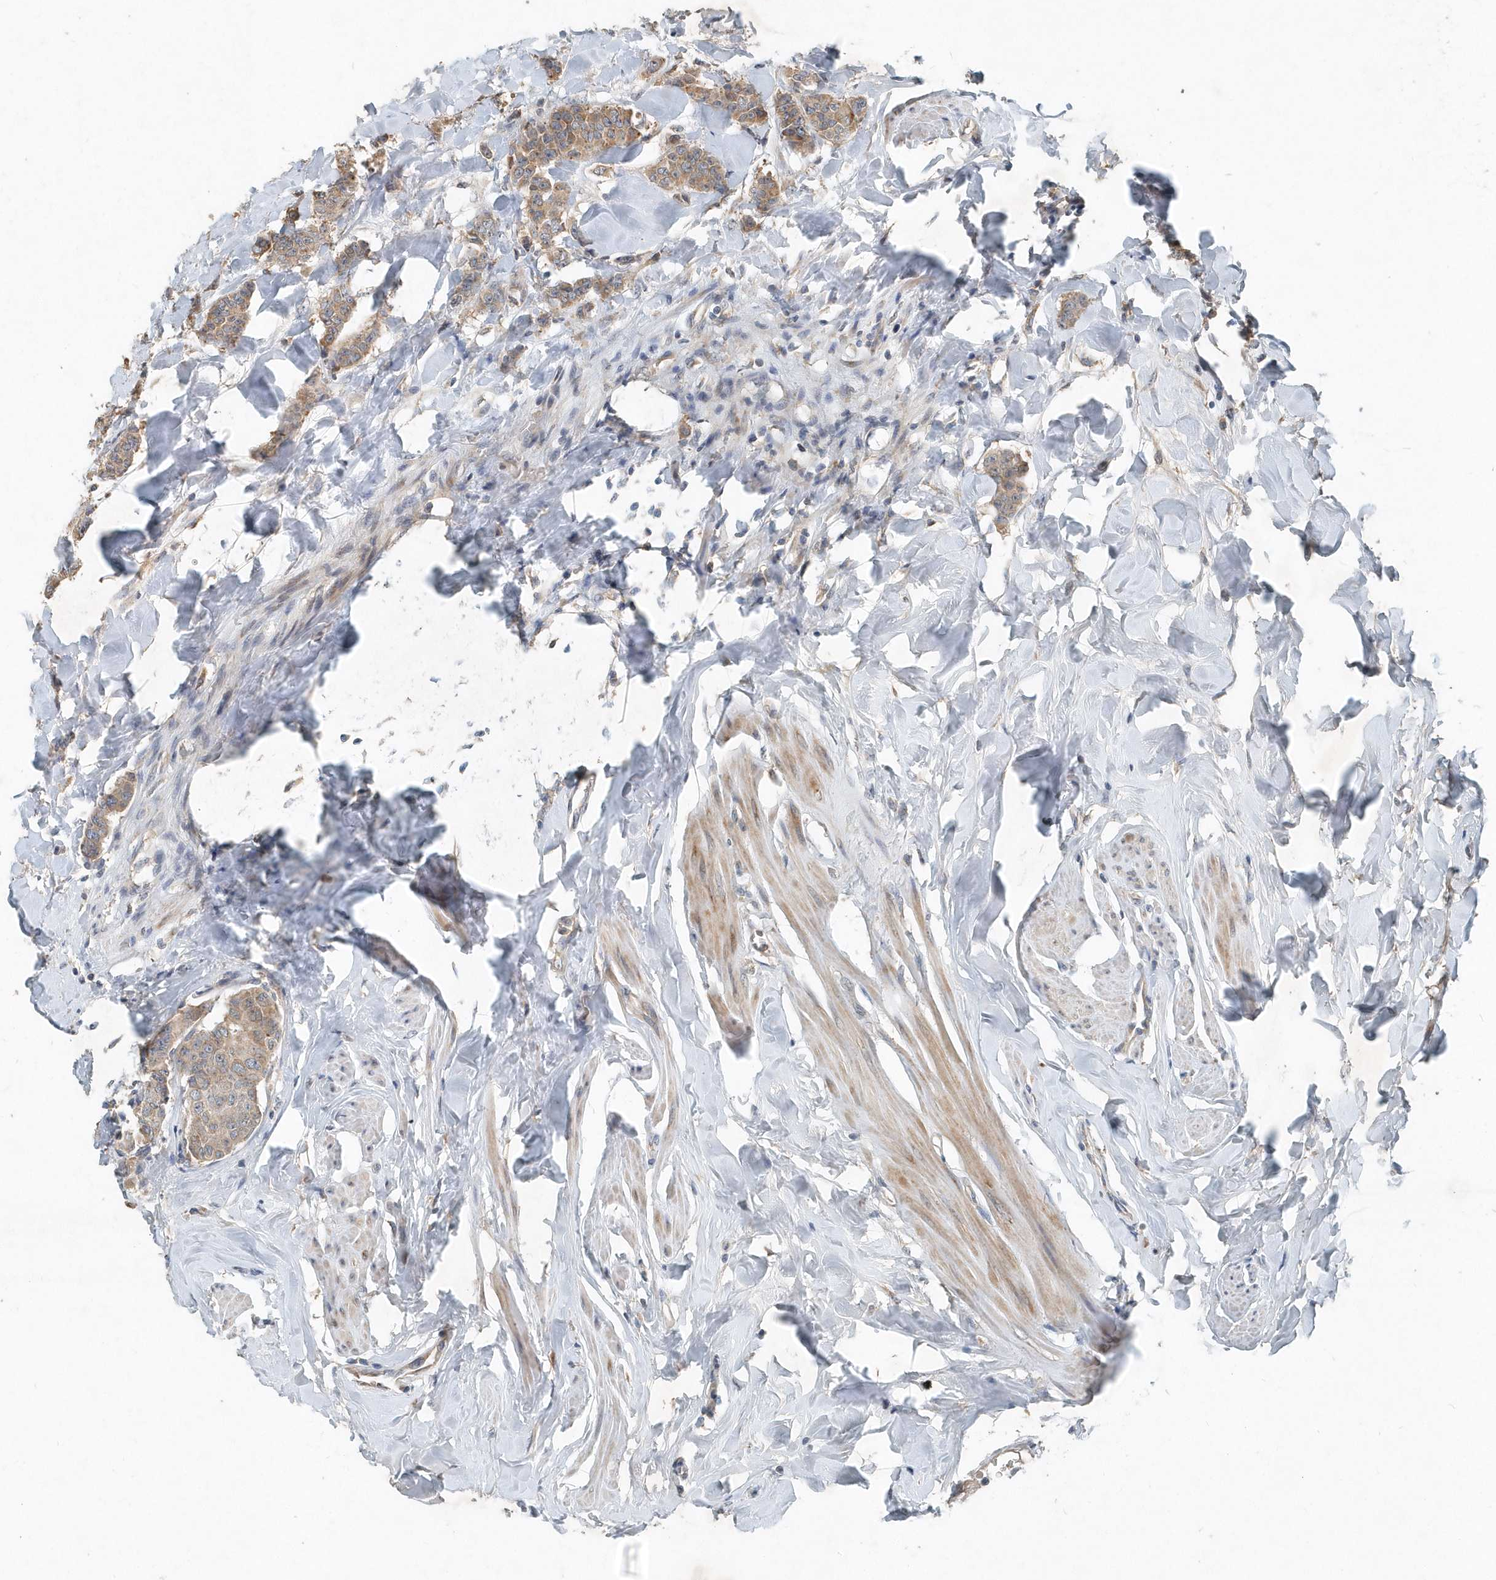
{"staining": {"intensity": "weak", "quantity": ">75%", "location": "cytoplasmic/membranous"}, "tissue": "breast cancer", "cell_type": "Tumor cells", "image_type": "cancer", "snomed": [{"axis": "morphology", "description": "Duct carcinoma"}, {"axis": "topography", "description": "Breast"}], "caption": "Protein analysis of intraductal carcinoma (breast) tissue shows weak cytoplasmic/membranous staining in about >75% of tumor cells. Nuclei are stained in blue.", "gene": "SCFD2", "patient": {"sex": "female", "age": 40}}